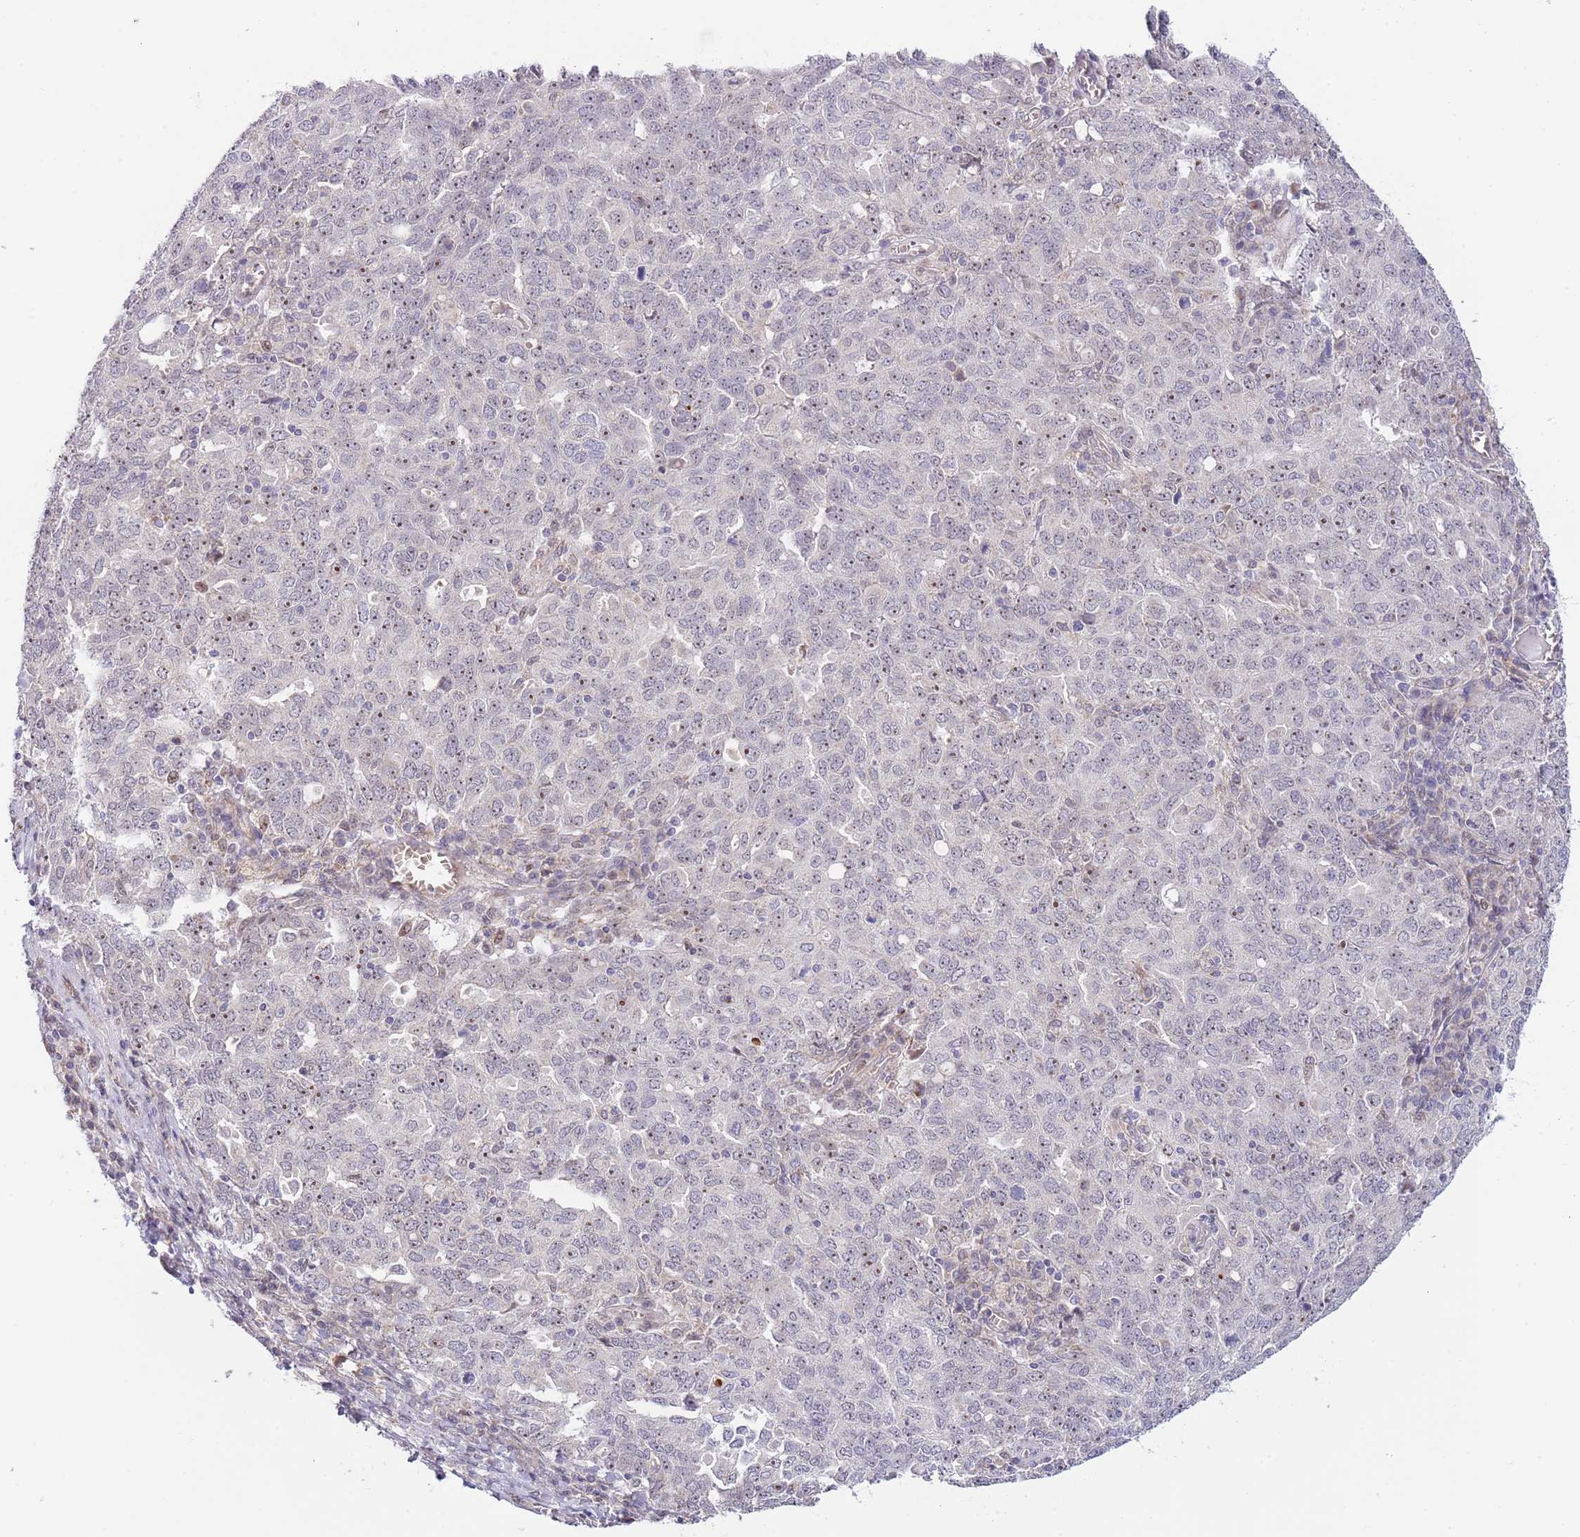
{"staining": {"intensity": "weak", "quantity": "<25%", "location": "nuclear"}, "tissue": "ovarian cancer", "cell_type": "Tumor cells", "image_type": "cancer", "snomed": [{"axis": "morphology", "description": "Carcinoma, endometroid"}, {"axis": "topography", "description": "Ovary"}], "caption": "Immunohistochemistry micrograph of neoplastic tissue: ovarian cancer stained with DAB (3,3'-diaminobenzidine) demonstrates no significant protein expression in tumor cells.", "gene": "AP1S2", "patient": {"sex": "female", "age": 62}}